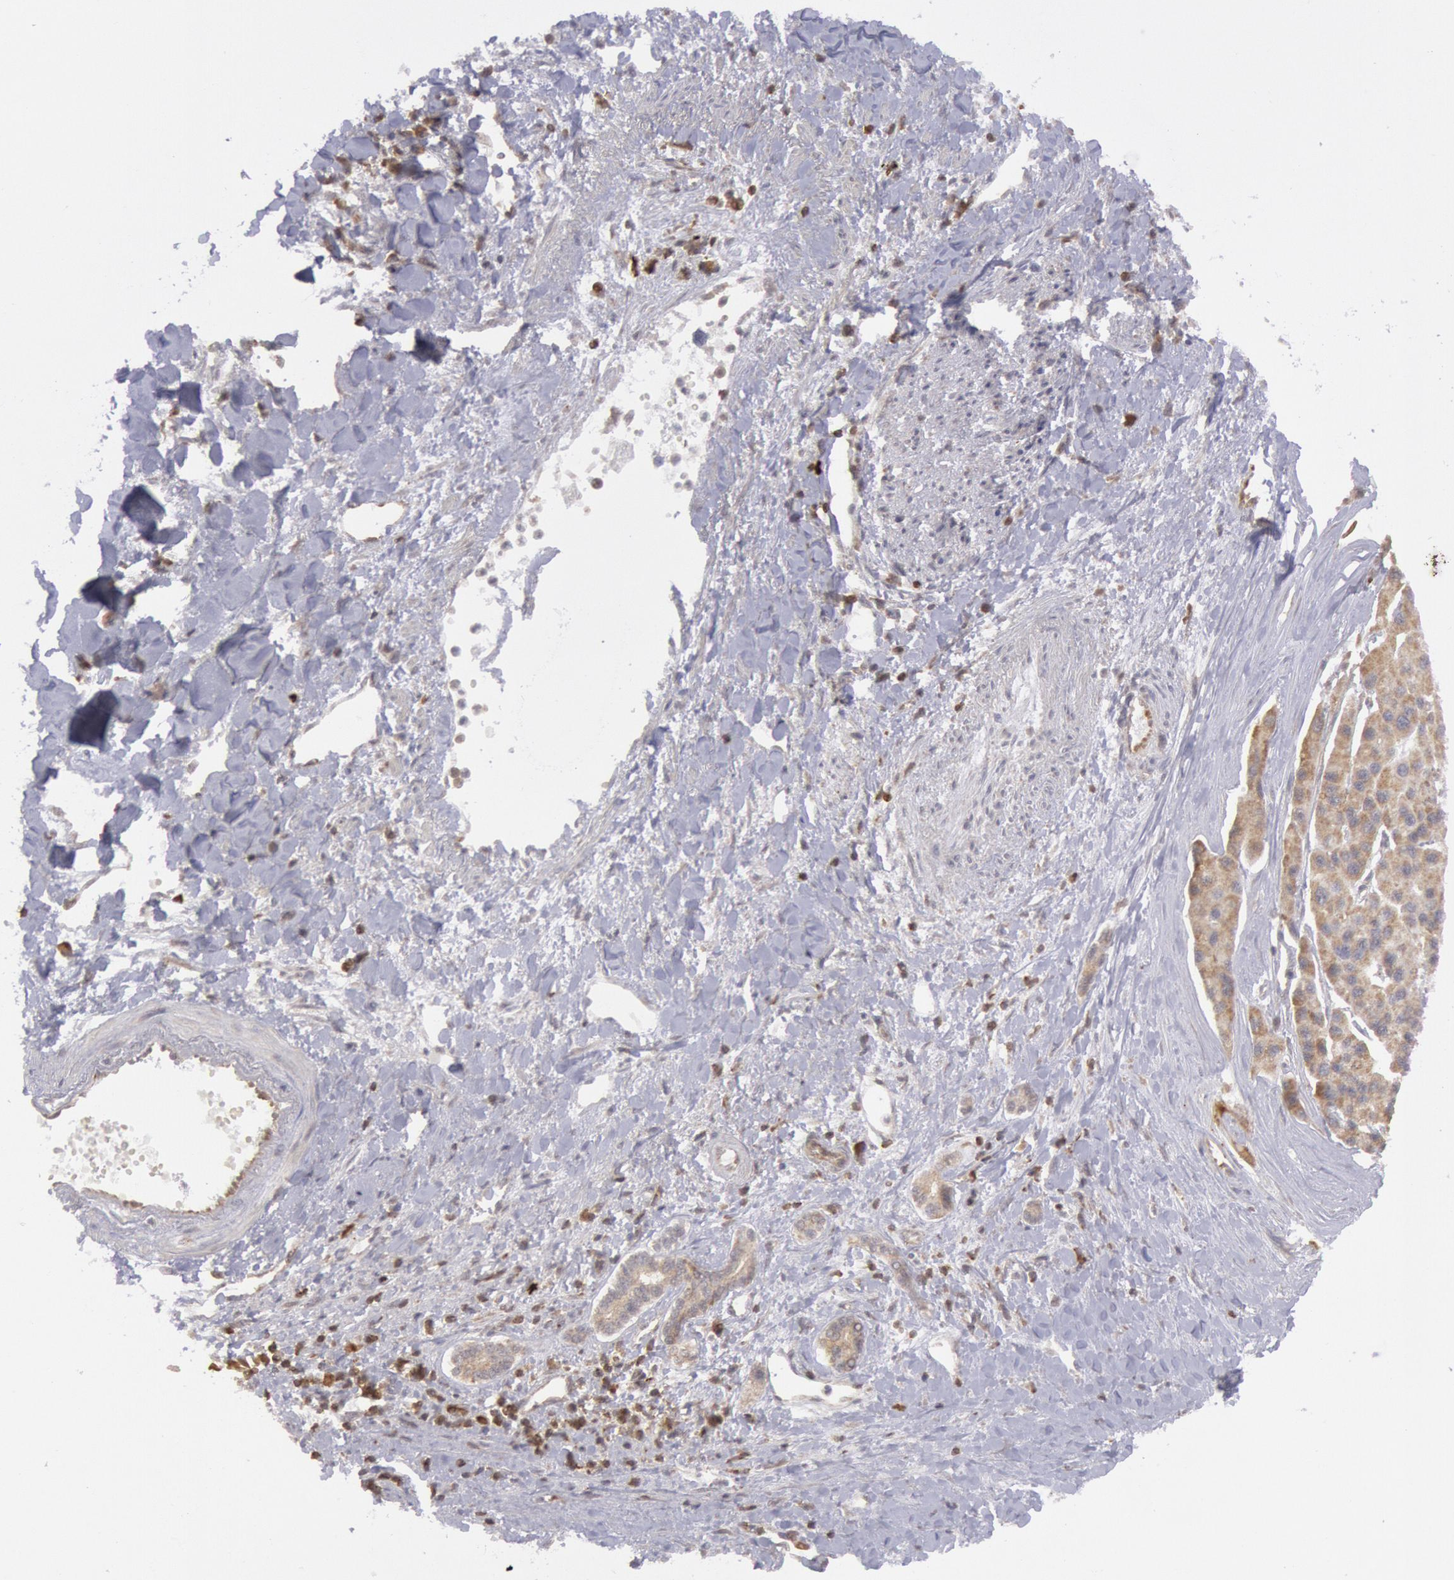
{"staining": {"intensity": "weak", "quantity": ">75%", "location": "cytoplasmic/membranous"}, "tissue": "liver cancer", "cell_type": "Tumor cells", "image_type": "cancer", "snomed": [{"axis": "morphology", "description": "Carcinoma, Hepatocellular, NOS"}, {"axis": "topography", "description": "Liver"}], "caption": "Immunohistochemistry (IHC) (DAB) staining of liver cancer (hepatocellular carcinoma) shows weak cytoplasmic/membranous protein positivity in approximately >75% of tumor cells.", "gene": "TAP2", "patient": {"sex": "female", "age": 85}}